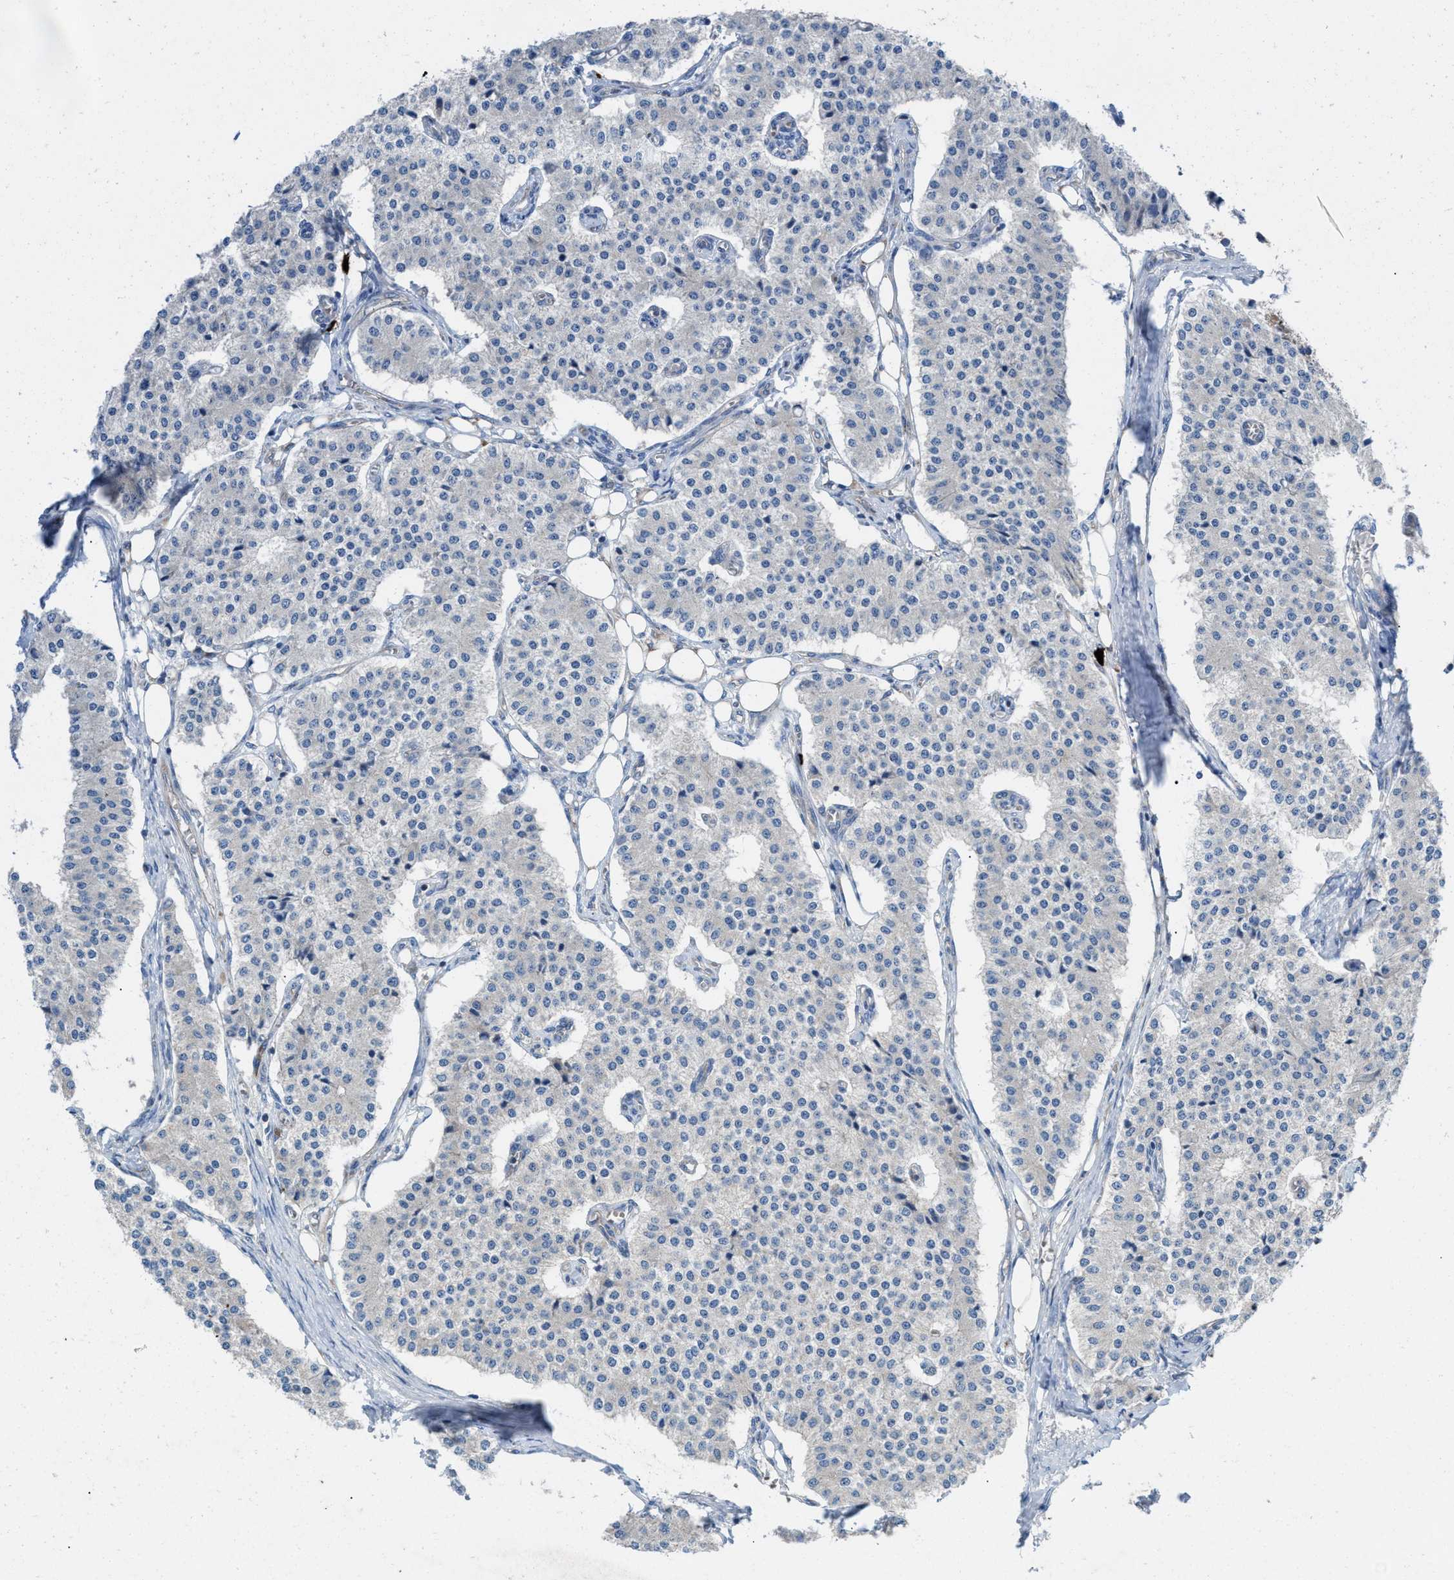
{"staining": {"intensity": "negative", "quantity": "none", "location": "none"}, "tissue": "carcinoid", "cell_type": "Tumor cells", "image_type": "cancer", "snomed": [{"axis": "morphology", "description": "Carcinoid, malignant, NOS"}, {"axis": "topography", "description": "Colon"}], "caption": "Carcinoid stained for a protein using immunohistochemistry demonstrates no expression tumor cells.", "gene": "NYAP1", "patient": {"sex": "female", "age": 52}}